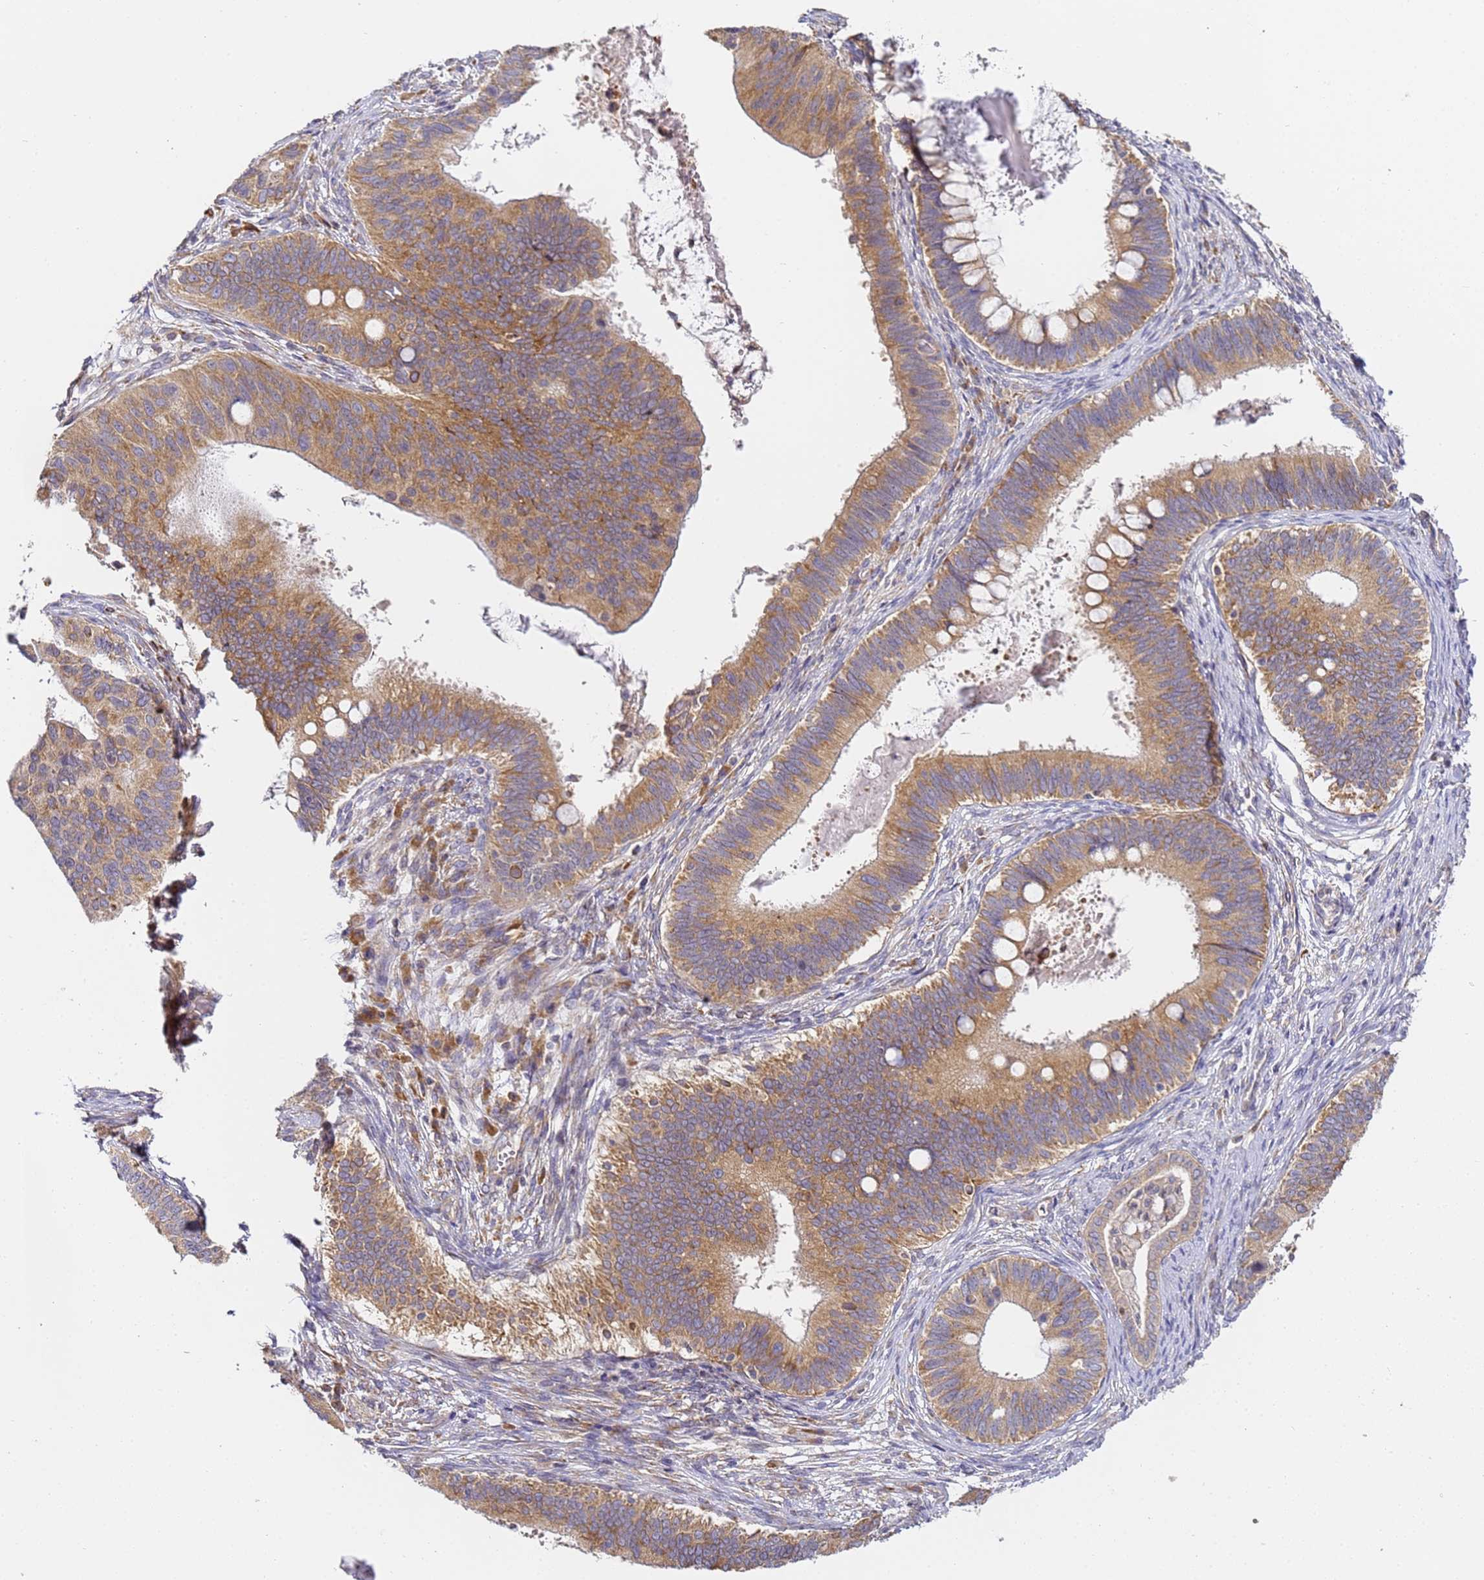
{"staining": {"intensity": "moderate", "quantity": ">75%", "location": "cytoplasmic/membranous"}, "tissue": "cervical cancer", "cell_type": "Tumor cells", "image_type": "cancer", "snomed": [{"axis": "morphology", "description": "Adenocarcinoma, NOS"}, {"axis": "topography", "description": "Cervix"}], "caption": "Cervical cancer (adenocarcinoma) was stained to show a protein in brown. There is medium levels of moderate cytoplasmic/membranous expression in approximately >75% of tumor cells.", "gene": "RPL13A", "patient": {"sex": "female", "age": 42}}